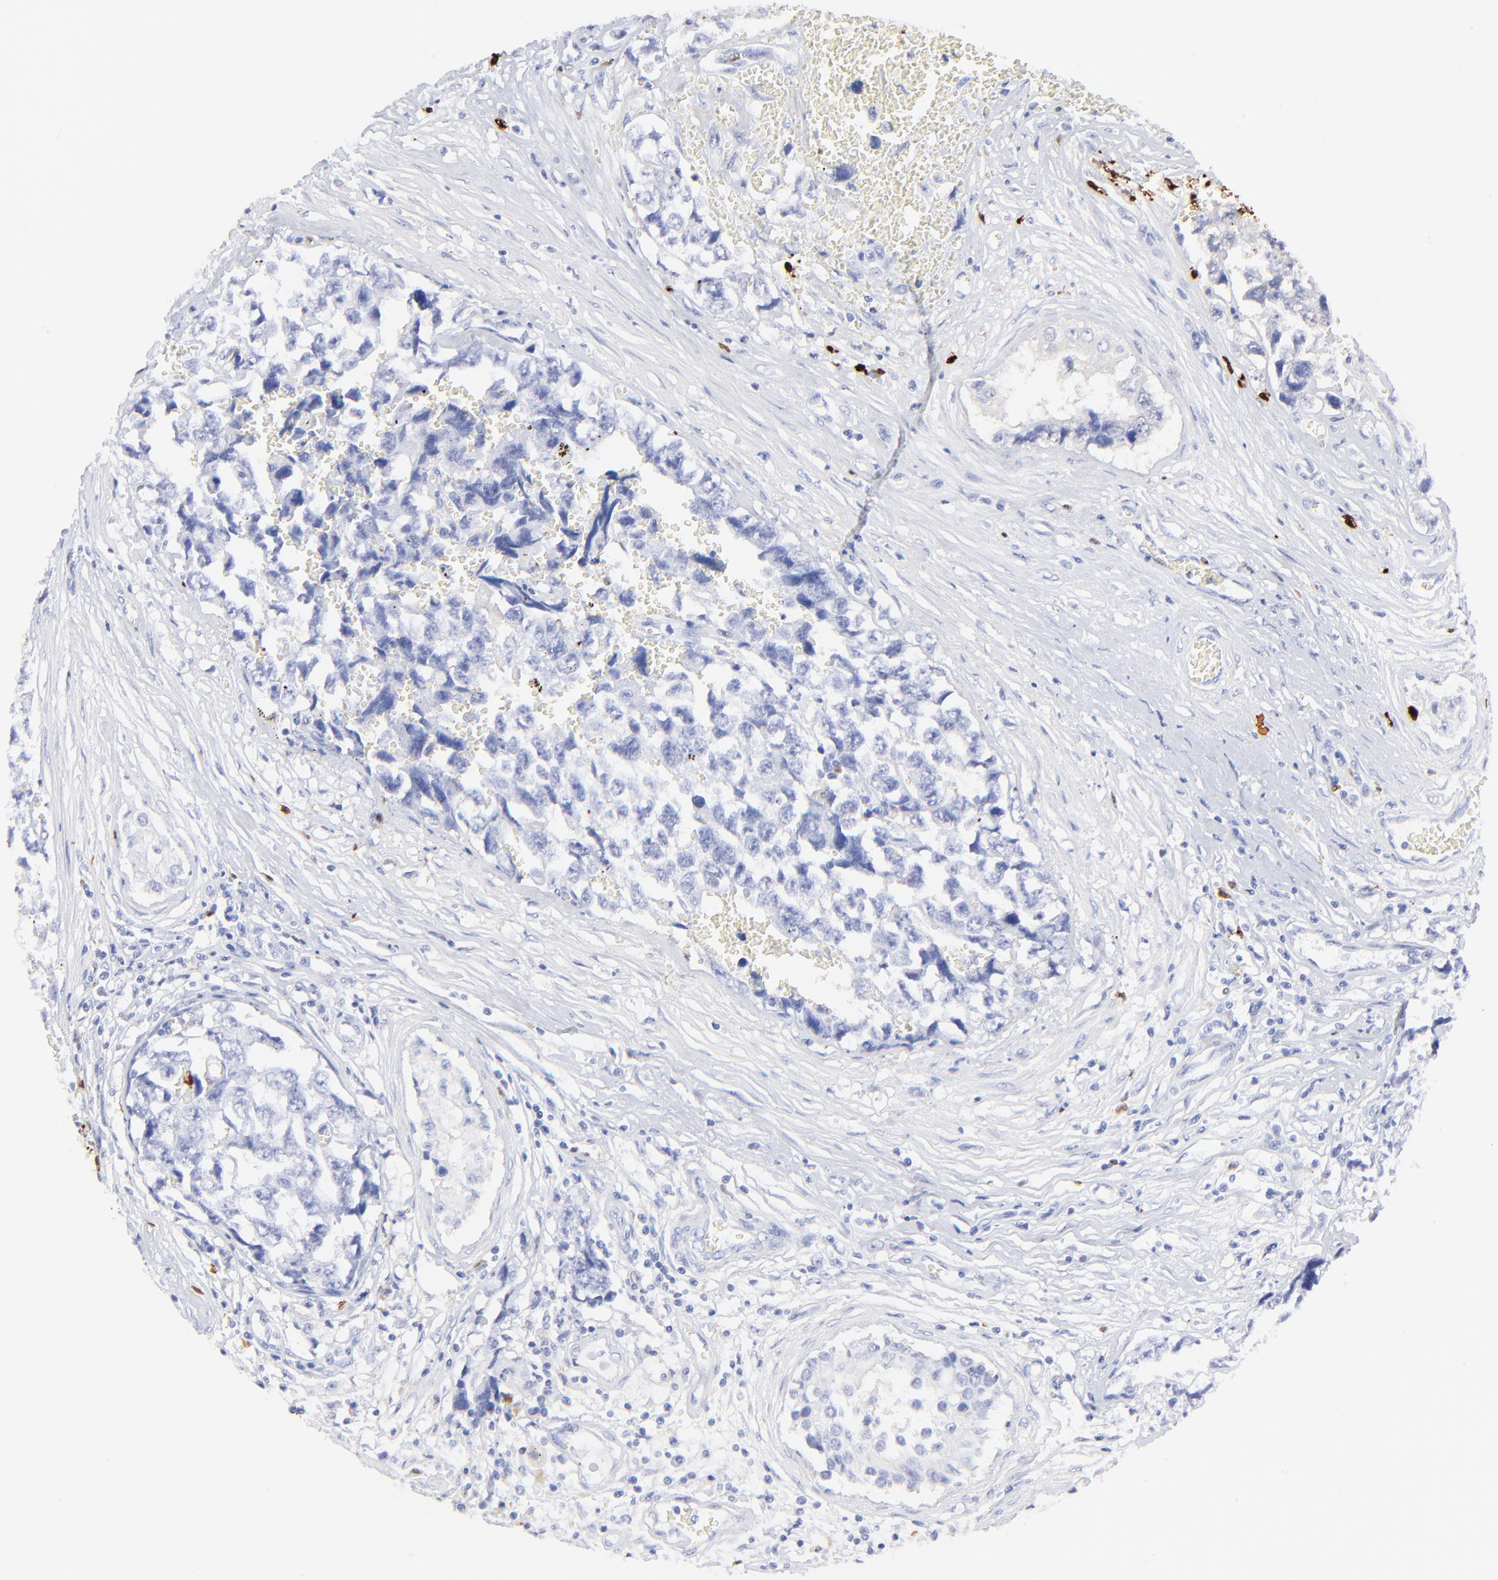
{"staining": {"intensity": "negative", "quantity": "none", "location": "none"}, "tissue": "testis cancer", "cell_type": "Tumor cells", "image_type": "cancer", "snomed": [{"axis": "morphology", "description": "Carcinoma, Embryonal, NOS"}, {"axis": "topography", "description": "Testis"}], "caption": "Tumor cells show no significant protein positivity in embryonal carcinoma (testis).", "gene": "S100A12", "patient": {"sex": "male", "age": 31}}